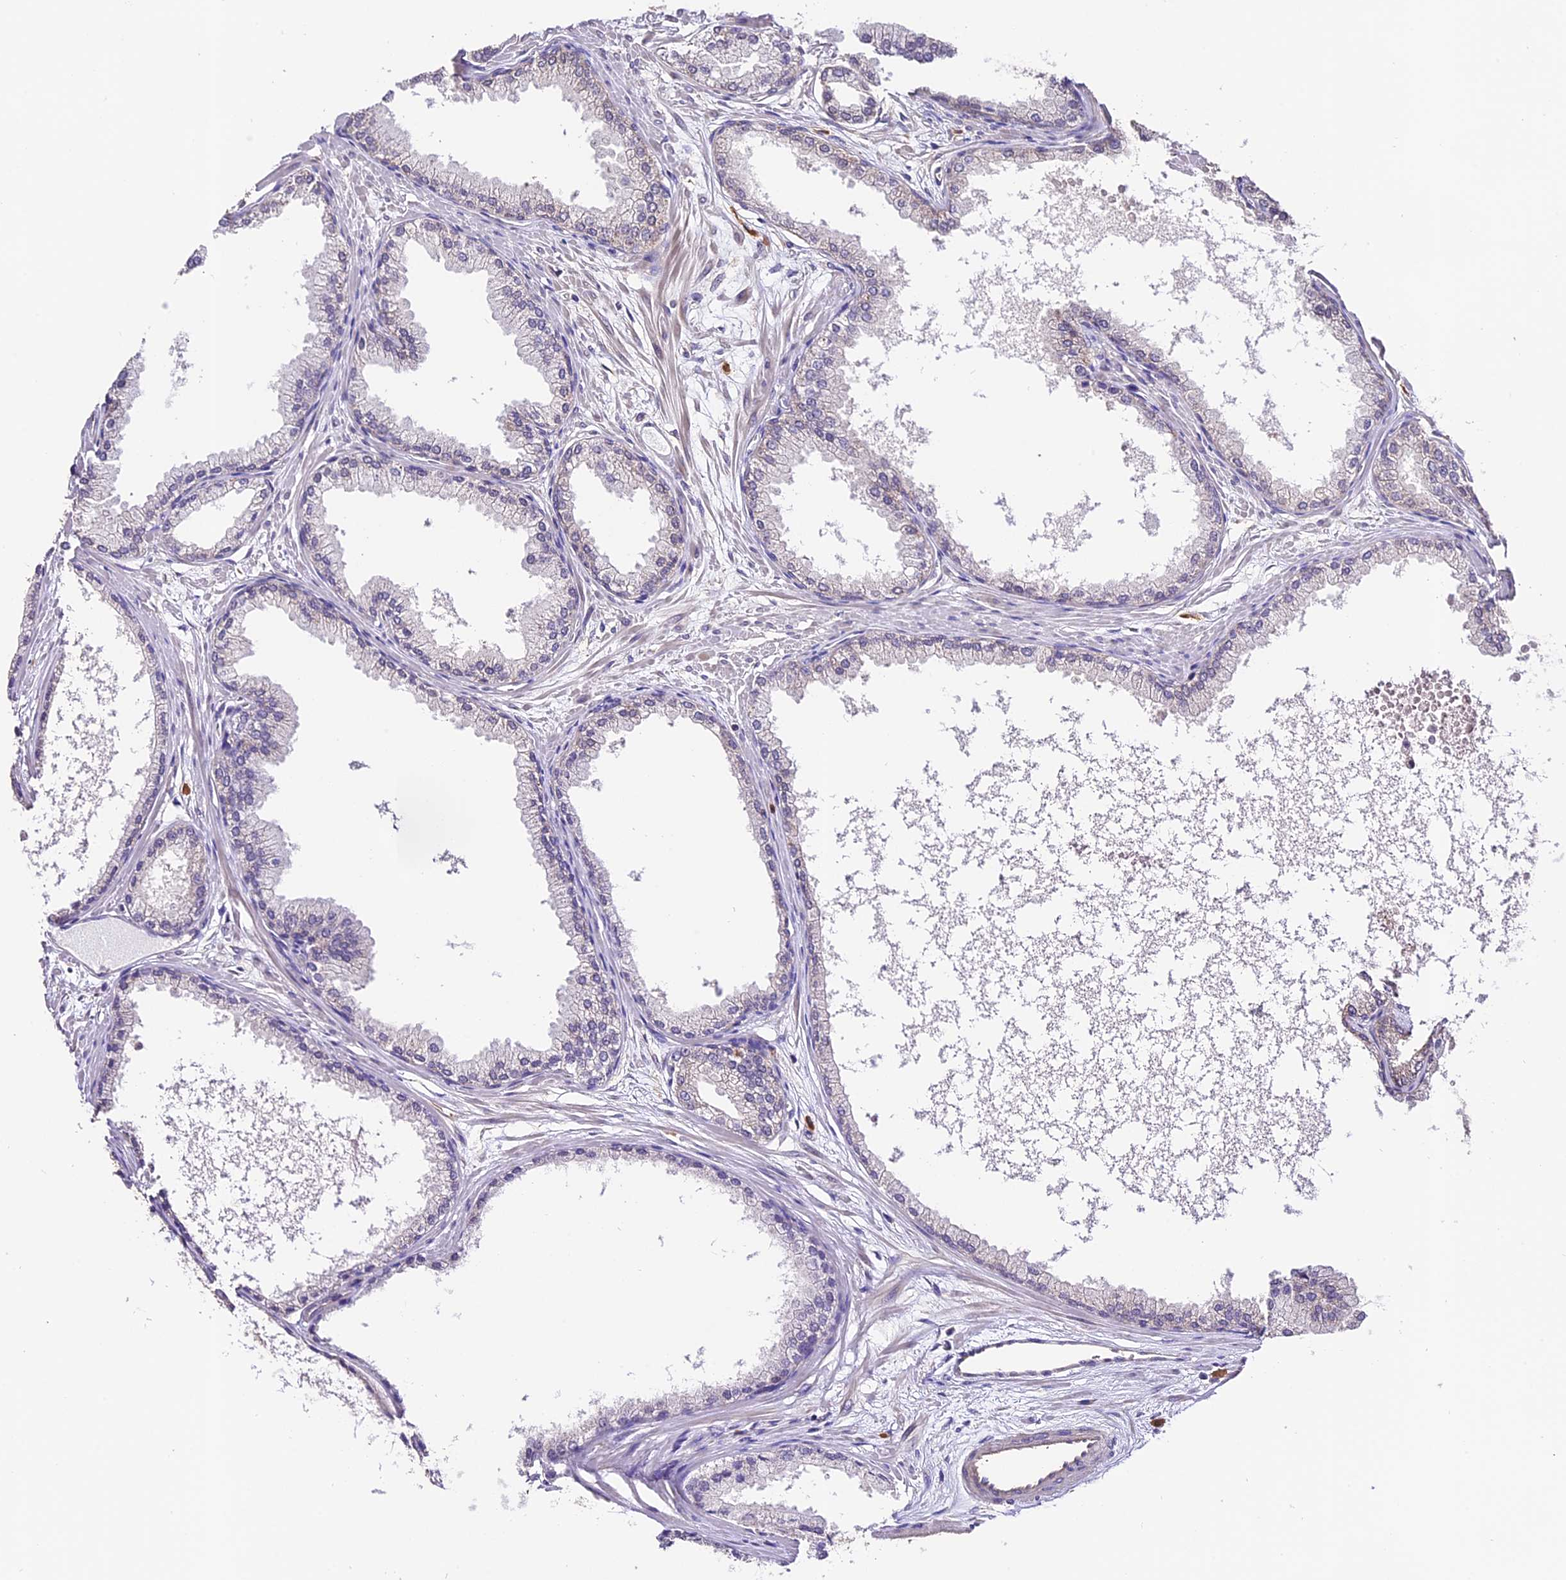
{"staining": {"intensity": "negative", "quantity": "none", "location": "none"}, "tissue": "prostate cancer", "cell_type": "Tumor cells", "image_type": "cancer", "snomed": [{"axis": "morphology", "description": "Adenocarcinoma, Low grade"}, {"axis": "topography", "description": "Prostate"}], "caption": "Immunohistochemistry (IHC) photomicrograph of neoplastic tissue: low-grade adenocarcinoma (prostate) stained with DAB (3,3'-diaminobenzidine) demonstrates no significant protein expression in tumor cells. (Stains: DAB (3,3'-diaminobenzidine) IHC with hematoxylin counter stain, Microscopy: brightfield microscopy at high magnification).", "gene": "CES3", "patient": {"sex": "male", "age": 63}}